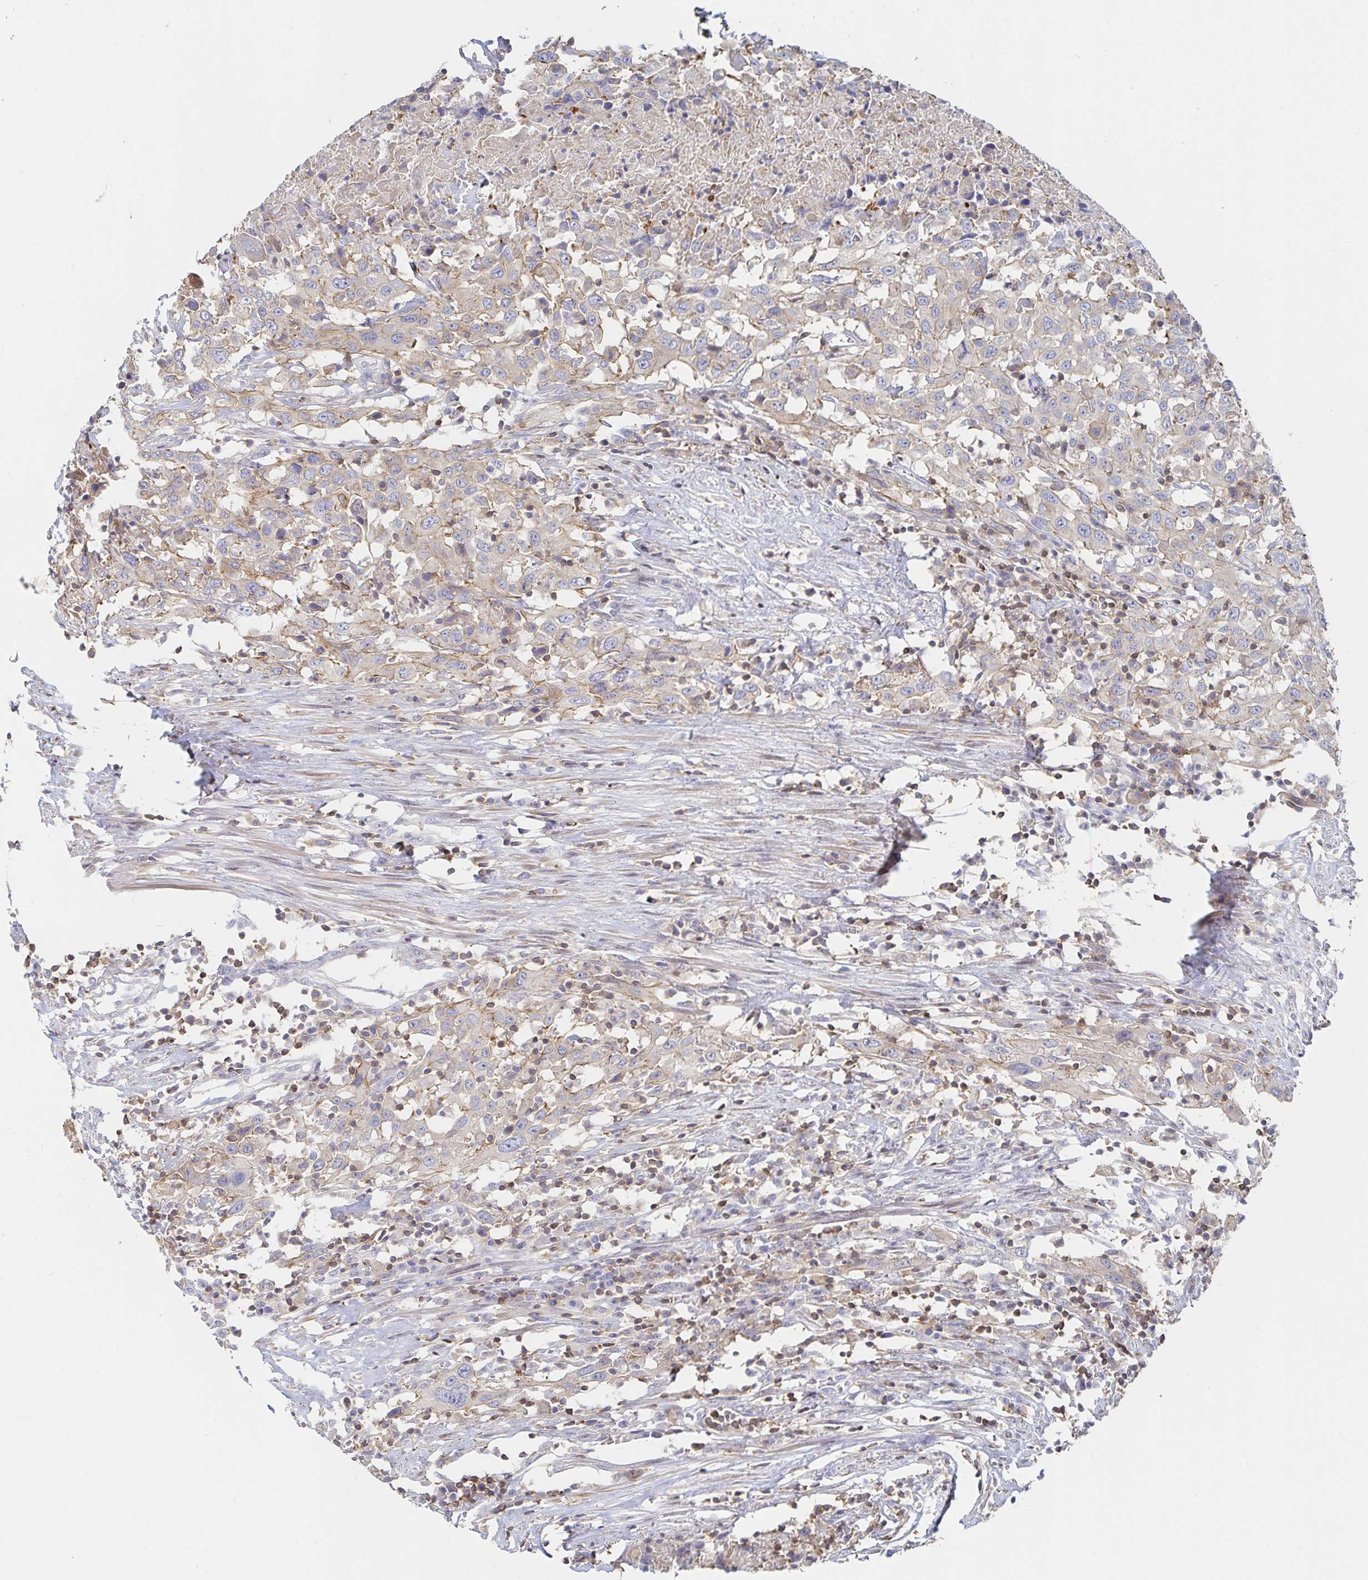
{"staining": {"intensity": "weak", "quantity": "<25%", "location": "cytoplasmic/membranous"}, "tissue": "urothelial cancer", "cell_type": "Tumor cells", "image_type": "cancer", "snomed": [{"axis": "morphology", "description": "Urothelial carcinoma, High grade"}, {"axis": "topography", "description": "Urinary bladder"}], "caption": "Tumor cells show no significant protein staining in urothelial cancer.", "gene": "PIK3CD", "patient": {"sex": "male", "age": 61}}